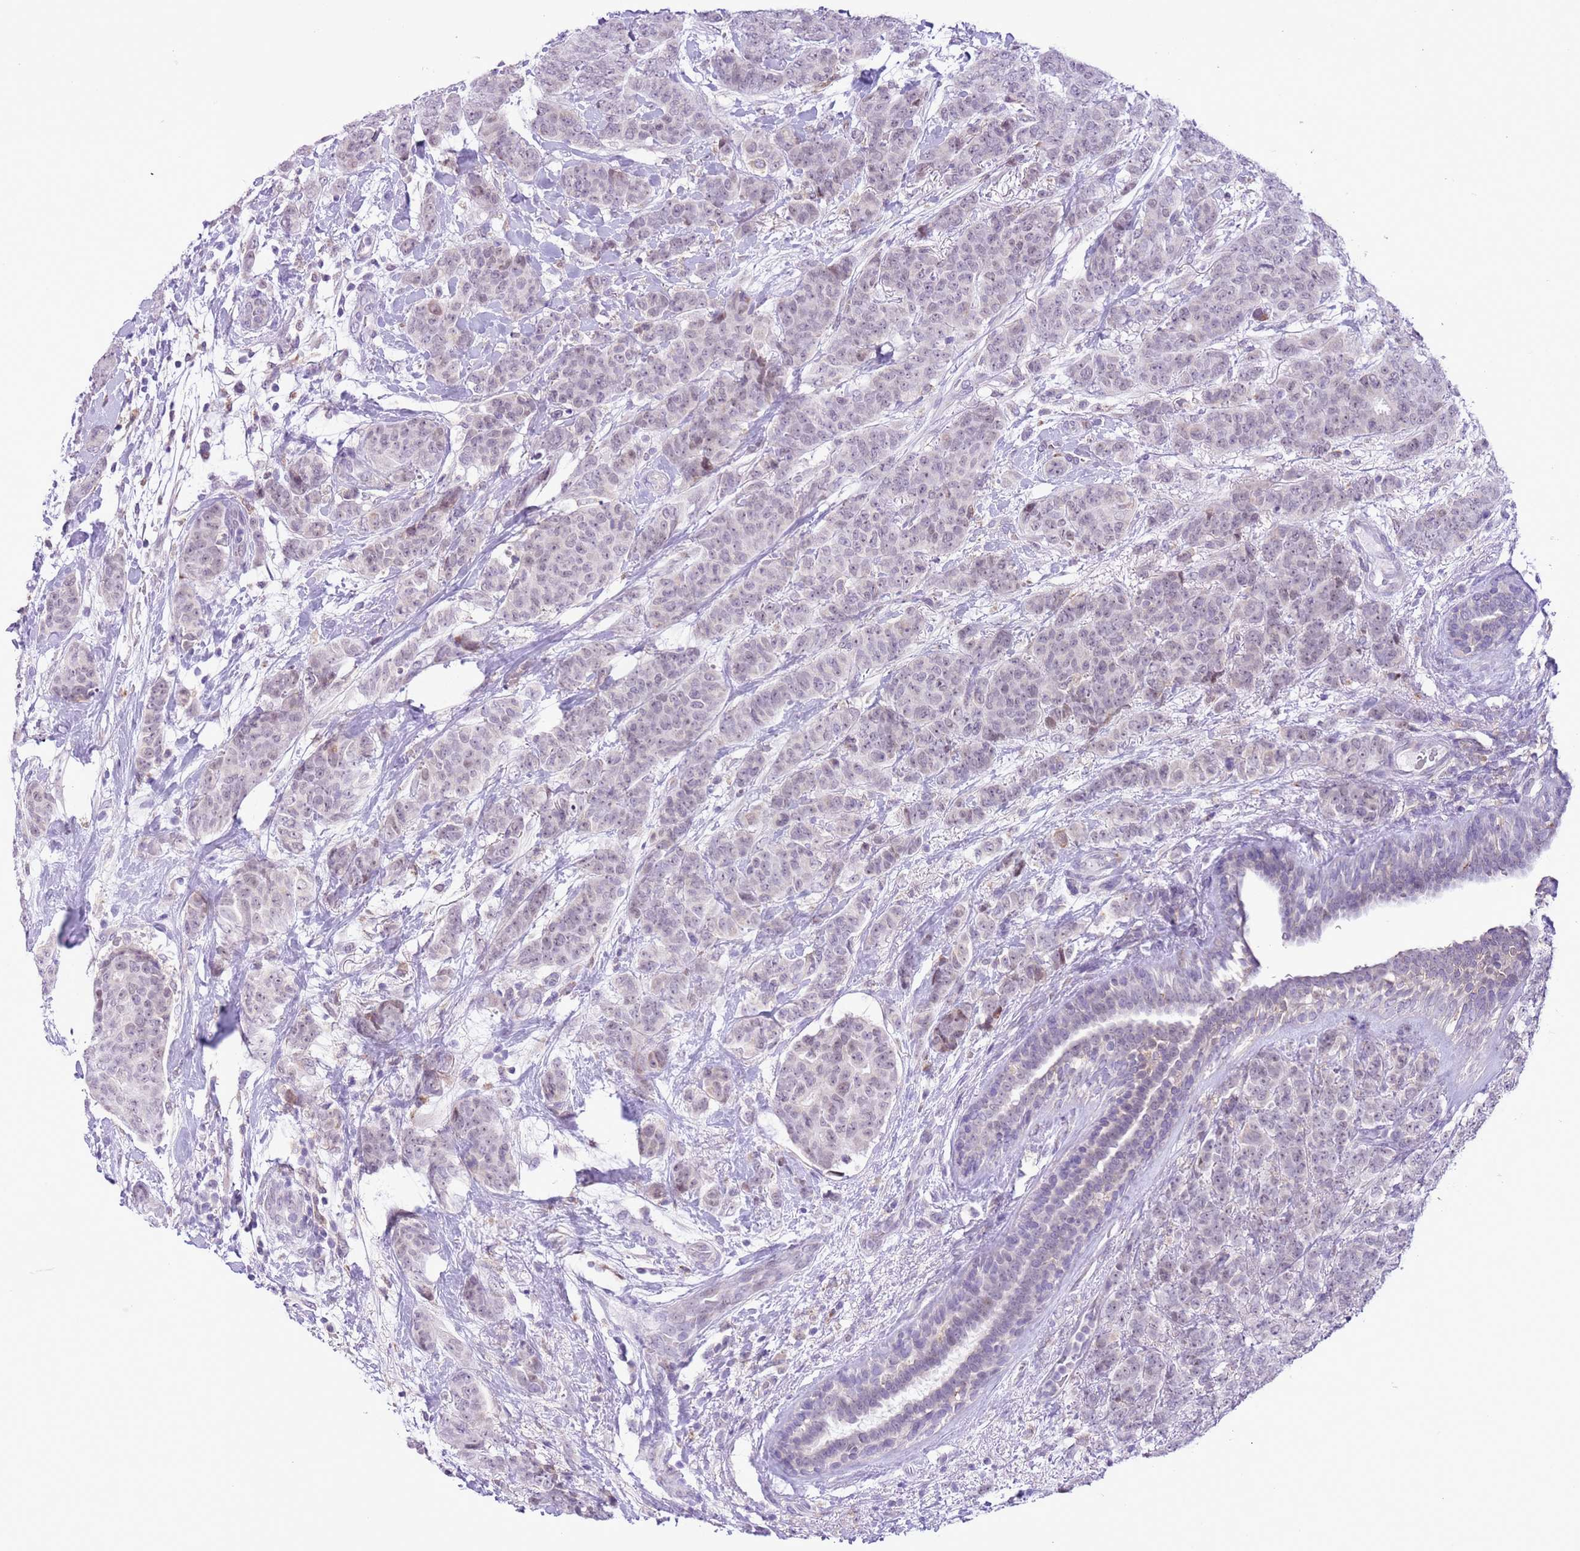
{"staining": {"intensity": "weak", "quantity": "<25%", "location": "nuclear"}, "tissue": "breast cancer", "cell_type": "Tumor cells", "image_type": "cancer", "snomed": [{"axis": "morphology", "description": "Duct carcinoma"}, {"axis": "topography", "description": "Breast"}], "caption": "A micrograph of human breast invasive ductal carcinoma is negative for staining in tumor cells.", "gene": "ZNF576", "patient": {"sex": "female", "age": 40}}